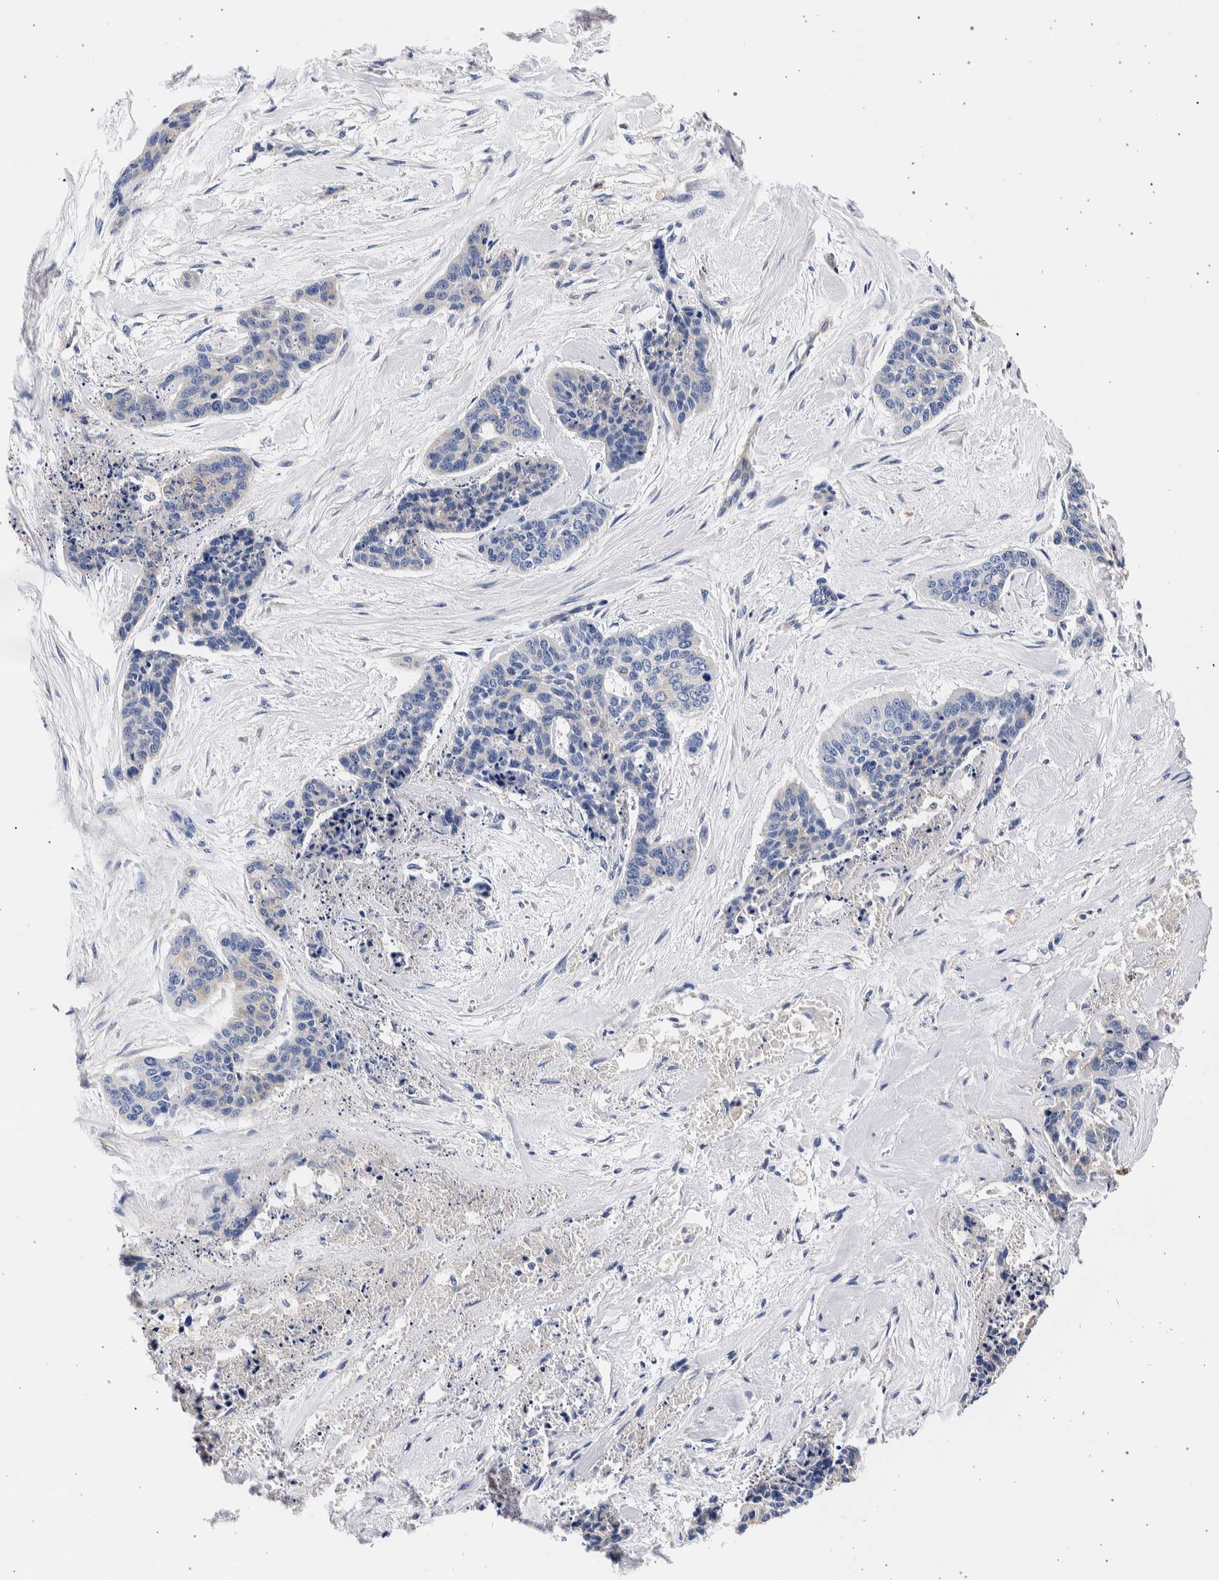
{"staining": {"intensity": "negative", "quantity": "none", "location": "none"}, "tissue": "skin cancer", "cell_type": "Tumor cells", "image_type": "cancer", "snomed": [{"axis": "morphology", "description": "Basal cell carcinoma"}, {"axis": "topography", "description": "Skin"}], "caption": "Immunohistochemistry of human skin cancer (basal cell carcinoma) demonstrates no staining in tumor cells. Brightfield microscopy of immunohistochemistry (IHC) stained with DAB (3,3'-diaminobenzidine) (brown) and hematoxylin (blue), captured at high magnification.", "gene": "NIBAN2", "patient": {"sex": "female", "age": 64}}